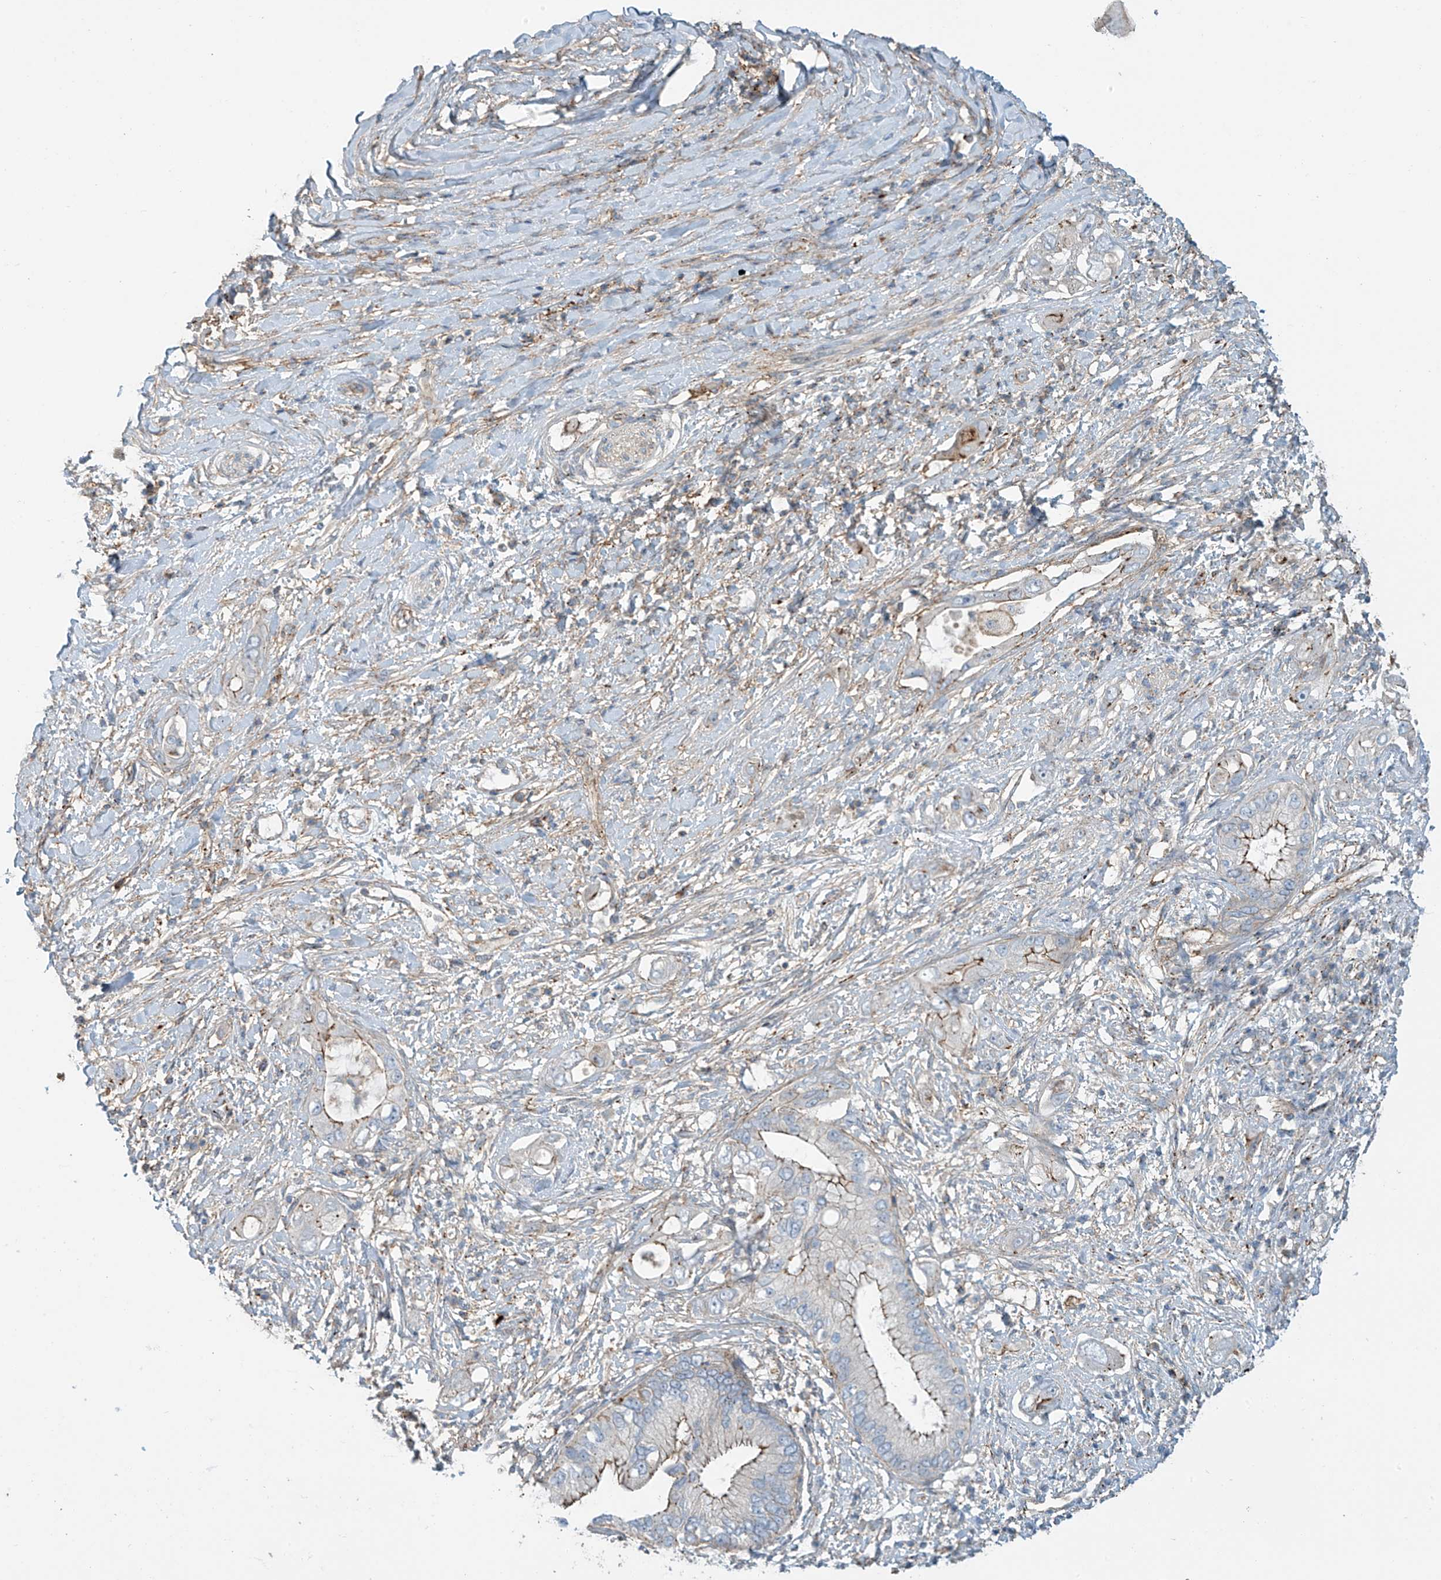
{"staining": {"intensity": "moderate", "quantity": "25%-75%", "location": "cytoplasmic/membranous"}, "tissue": "pancreatic cancer", "cell_type": "Tumor cells", "image_type": "cancer", "snomed": [{"axis": "morphology", "description": "Inflammation, NOS"}, {"axis": "morphology", "description": "Adenocarcinoma, NOS"}, {"axis": "topography", "description": "Pancreas"}], "caption": "Pancreatic adenocarcinoma tissue shows moderate cytoplasmic/membranous positivity in approximately 25%-75% of tumor cells, visualized by immunohistochemistry. Immunohistochemistry stains the protein of interest in brown and the nuclei are stained blue.", "gene": "SLC9A2", "patient": {"sex": "female", "age": 56}}